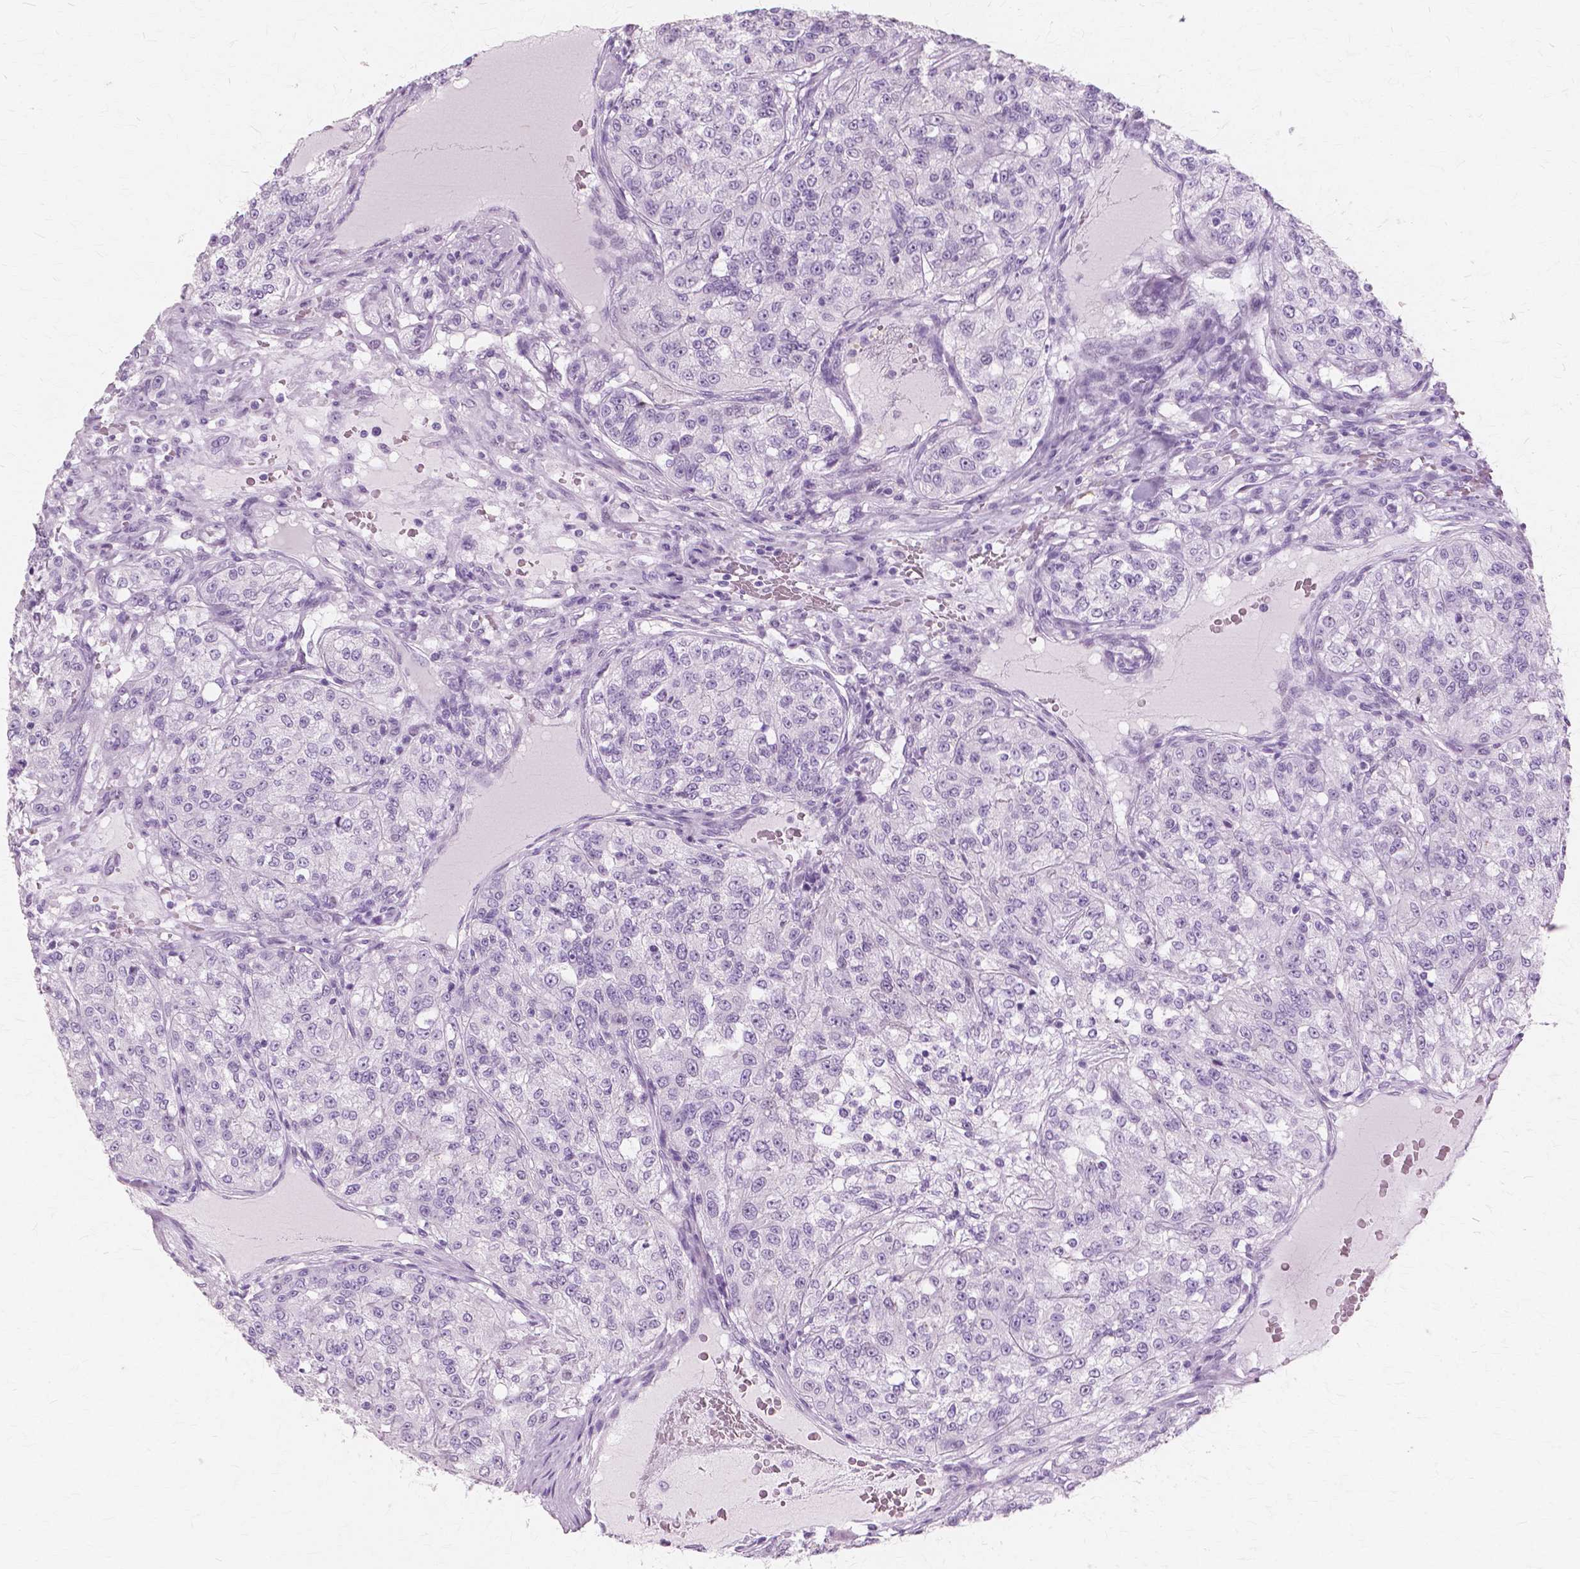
{"staining": {"intensity": "negative", "quantity": "none", "location": "none"}, "tissue": "renal cancer", "cell_type": "Tumor cells", "image_type": "cancer", "snomed": [{"axis": "morphology", "description": "Adenocarcinoma, NOS"}, {"axis": "topography", "description": "Kidney"}], "caption": "The immunohistochemistry (IHC) micrograph has no significant staining in tumor cells of adenocarcinoma (renal) tissue.", "gene": "SFTPD", "patient": {"sex": "female", "age": 63}}